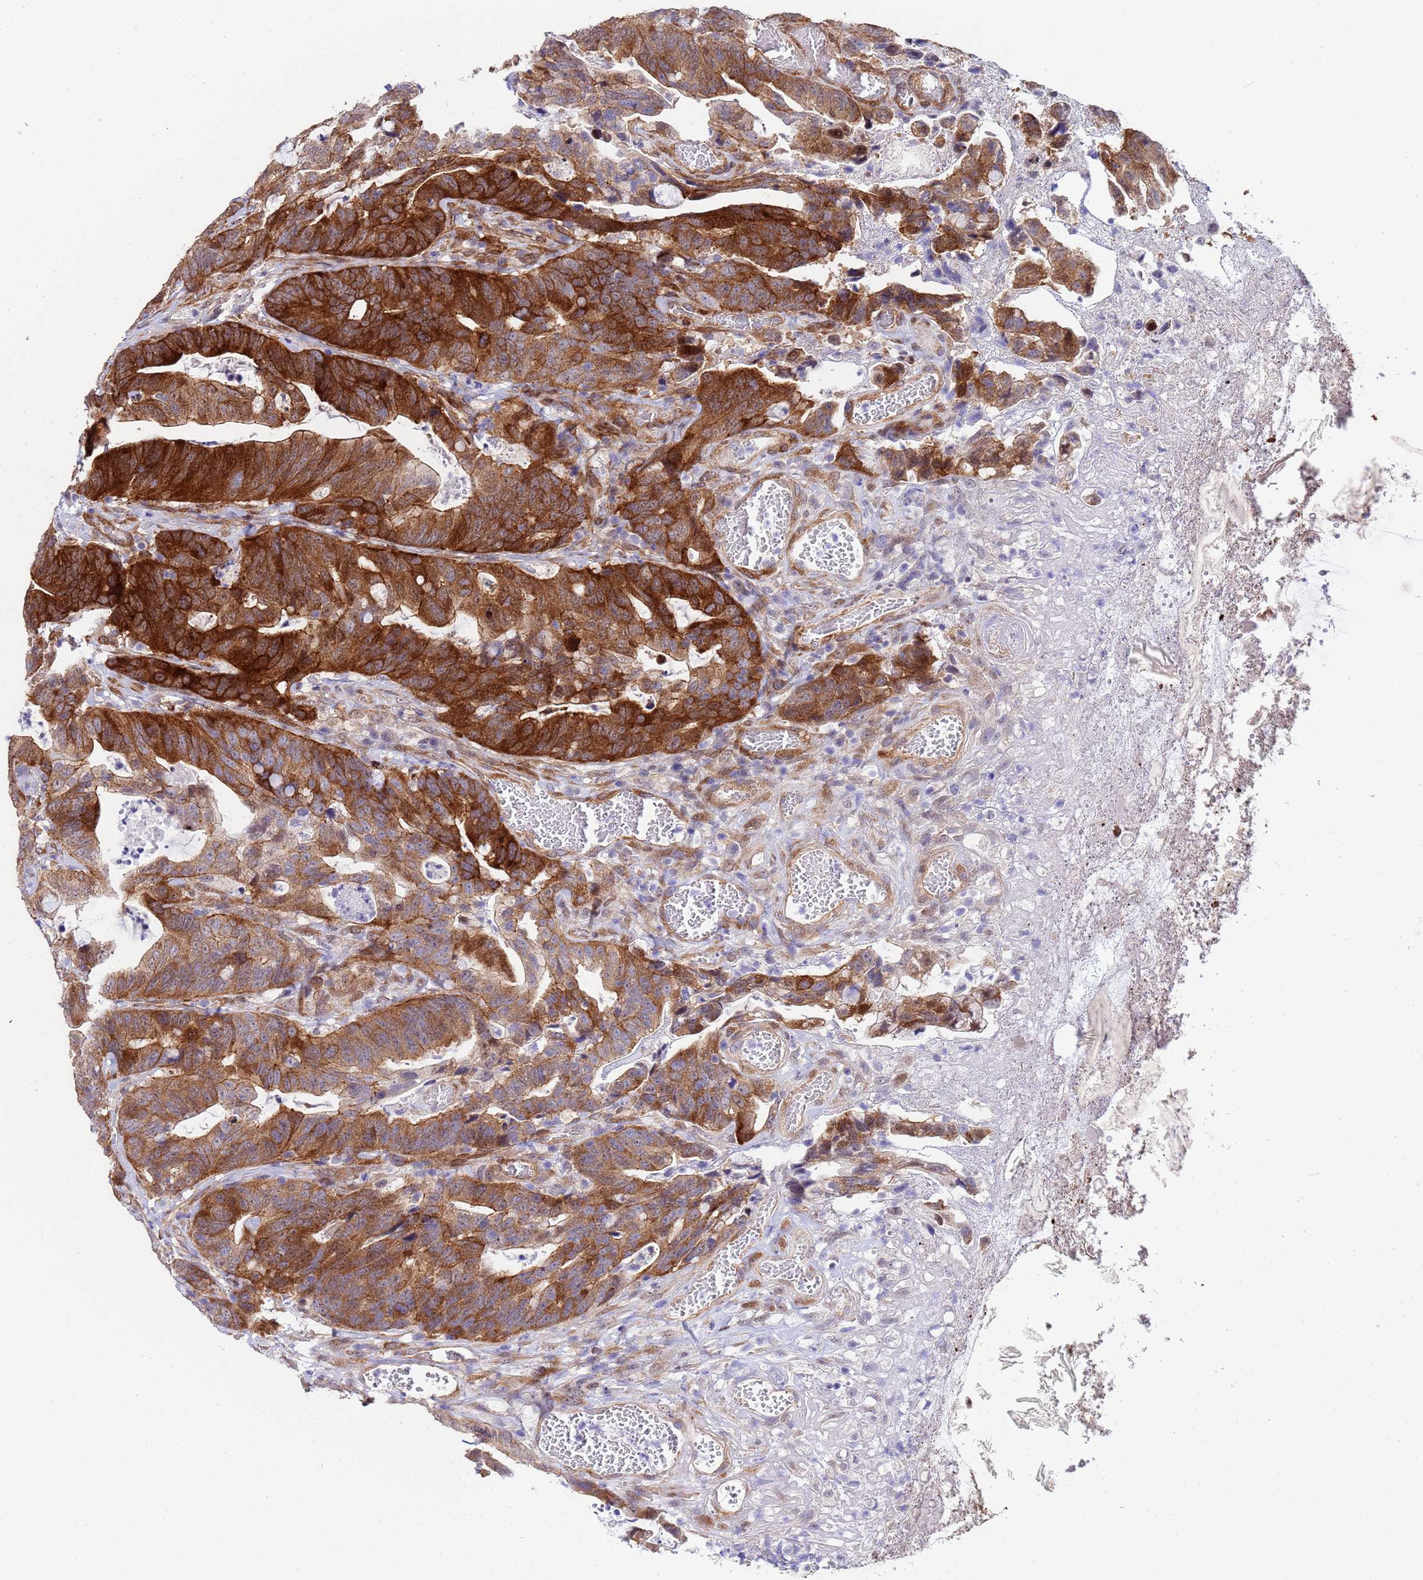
{"staining": {"intensity": "strong", "quantity": ">75%", "location": "cytoplasmic/membranous"}, "tissue": "colorectal cancer", "cell_type": "Tumor cells", "image_type": "cancer", "snomed": [{"axis": "morphology", "description": "Adenocarcinoma, NOS"}, {"axis": "topography", "description": "Colon"}], "caption": "Immunohistochemistry (IHC) of human colorectal adenocarcinoma shows high levels of strong cytoplasmic/membranous staining in approximately >75% of tumor cells. Nuclei are stained in blue.", "gene": "TRIP6", "patient": {"sex": "female", "age": 82}}